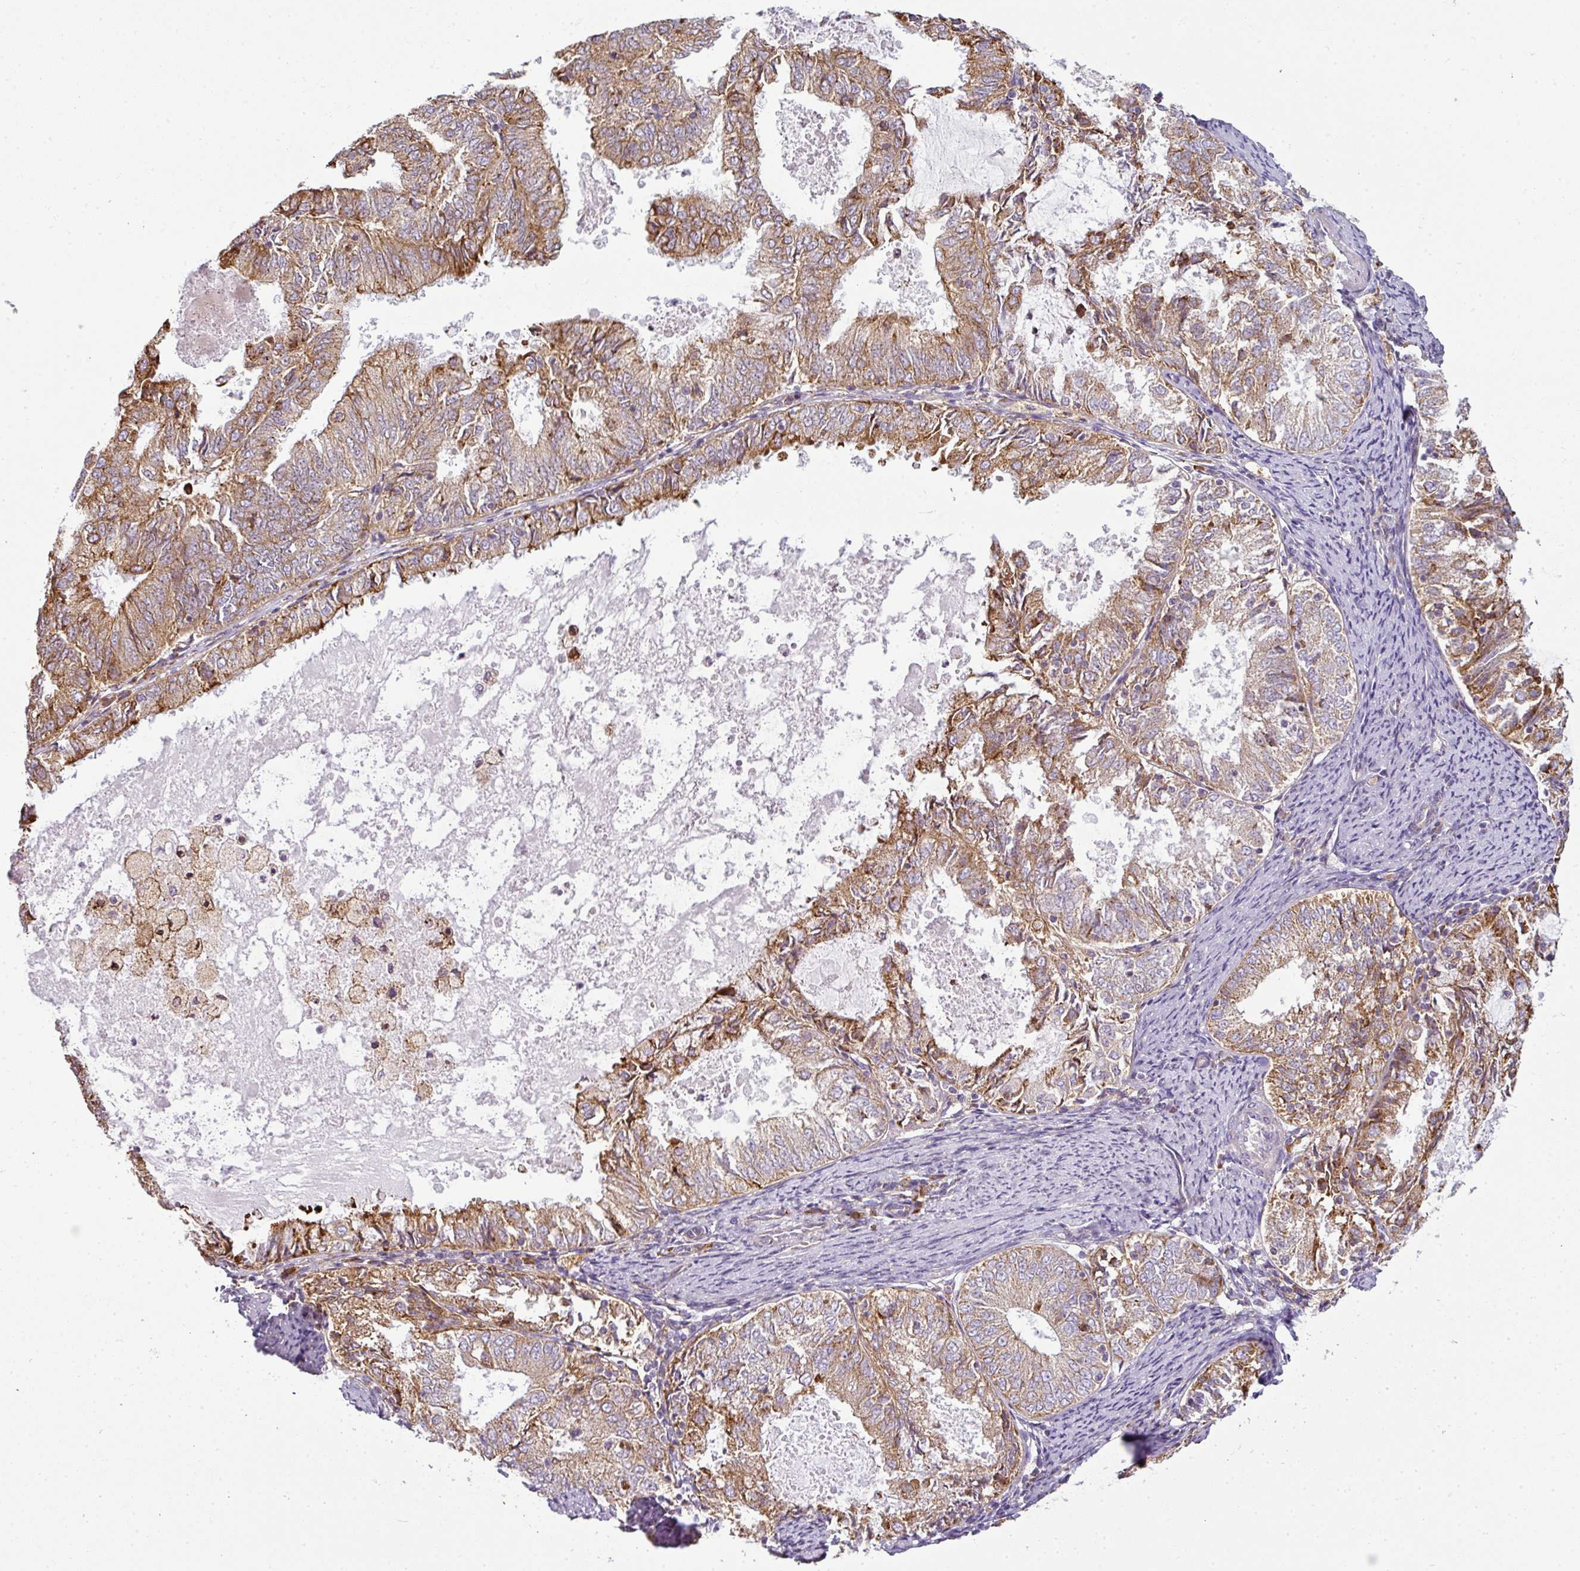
{"staining": {"intensity": "moderate", "quantity": ">75%", "location": "cytoplasmic/membranous"}, "tissue": "endometrial cancer", "cell_type": "Tumor cells", "image_type": "cancer", "snomed": [{"axis": "morphology", "description": "Adenocarcinoma, NOS"}, {"axis": "topography", "description": "Endometrium"}], "caption": "IHC (DAB (3,3'-diaminobenzidine)) staining of human endometrial adenocarcinoma reveals moderate cytoplasmic/membranous protein staining in about >75% of tumor cells.", "gene": "ANKRD18A", "patient": {"sex": "female", "age": 57}}